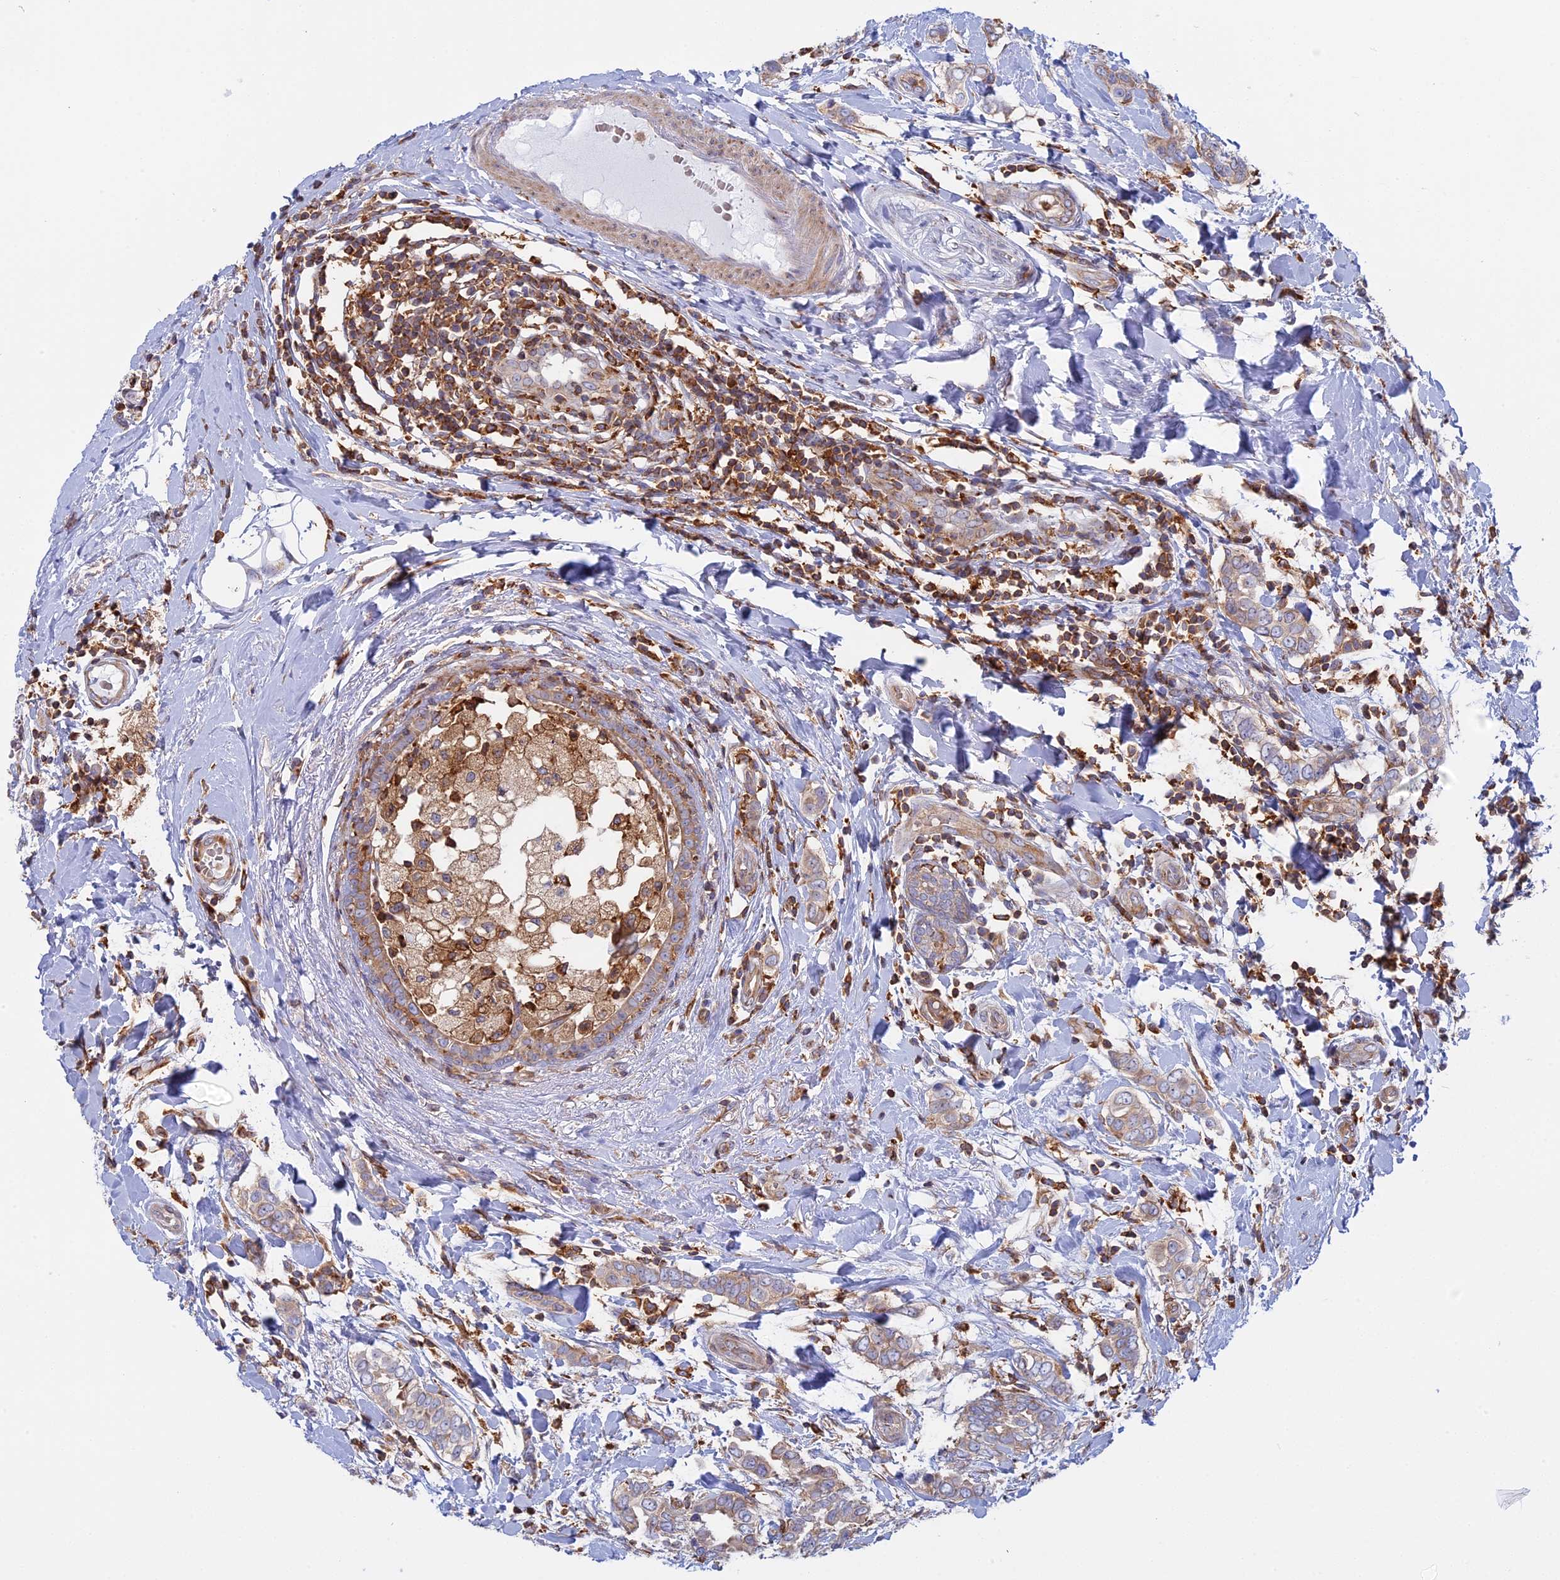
{"staining": {"intensity": "weak", "quantity": "25%-75%", "location": "cytoplasmic/membranous"}, "tissue": "breast cancer", "cell_type": "Tumor cells", "image_type": "cancer", "snomed": [{"axis": "morphology", "description": "Lobular carcinoma"}, {"axis": "topography", "description": "Breast"}], "caption": "A low amount of weak cytoplasmic/membranous staining is appreciated in about 25%-75% of tumor cells in lobular carcinoma (breast) tissue.", "gene": "GMIP", "patient": {"sex": "female", "age": 51}}